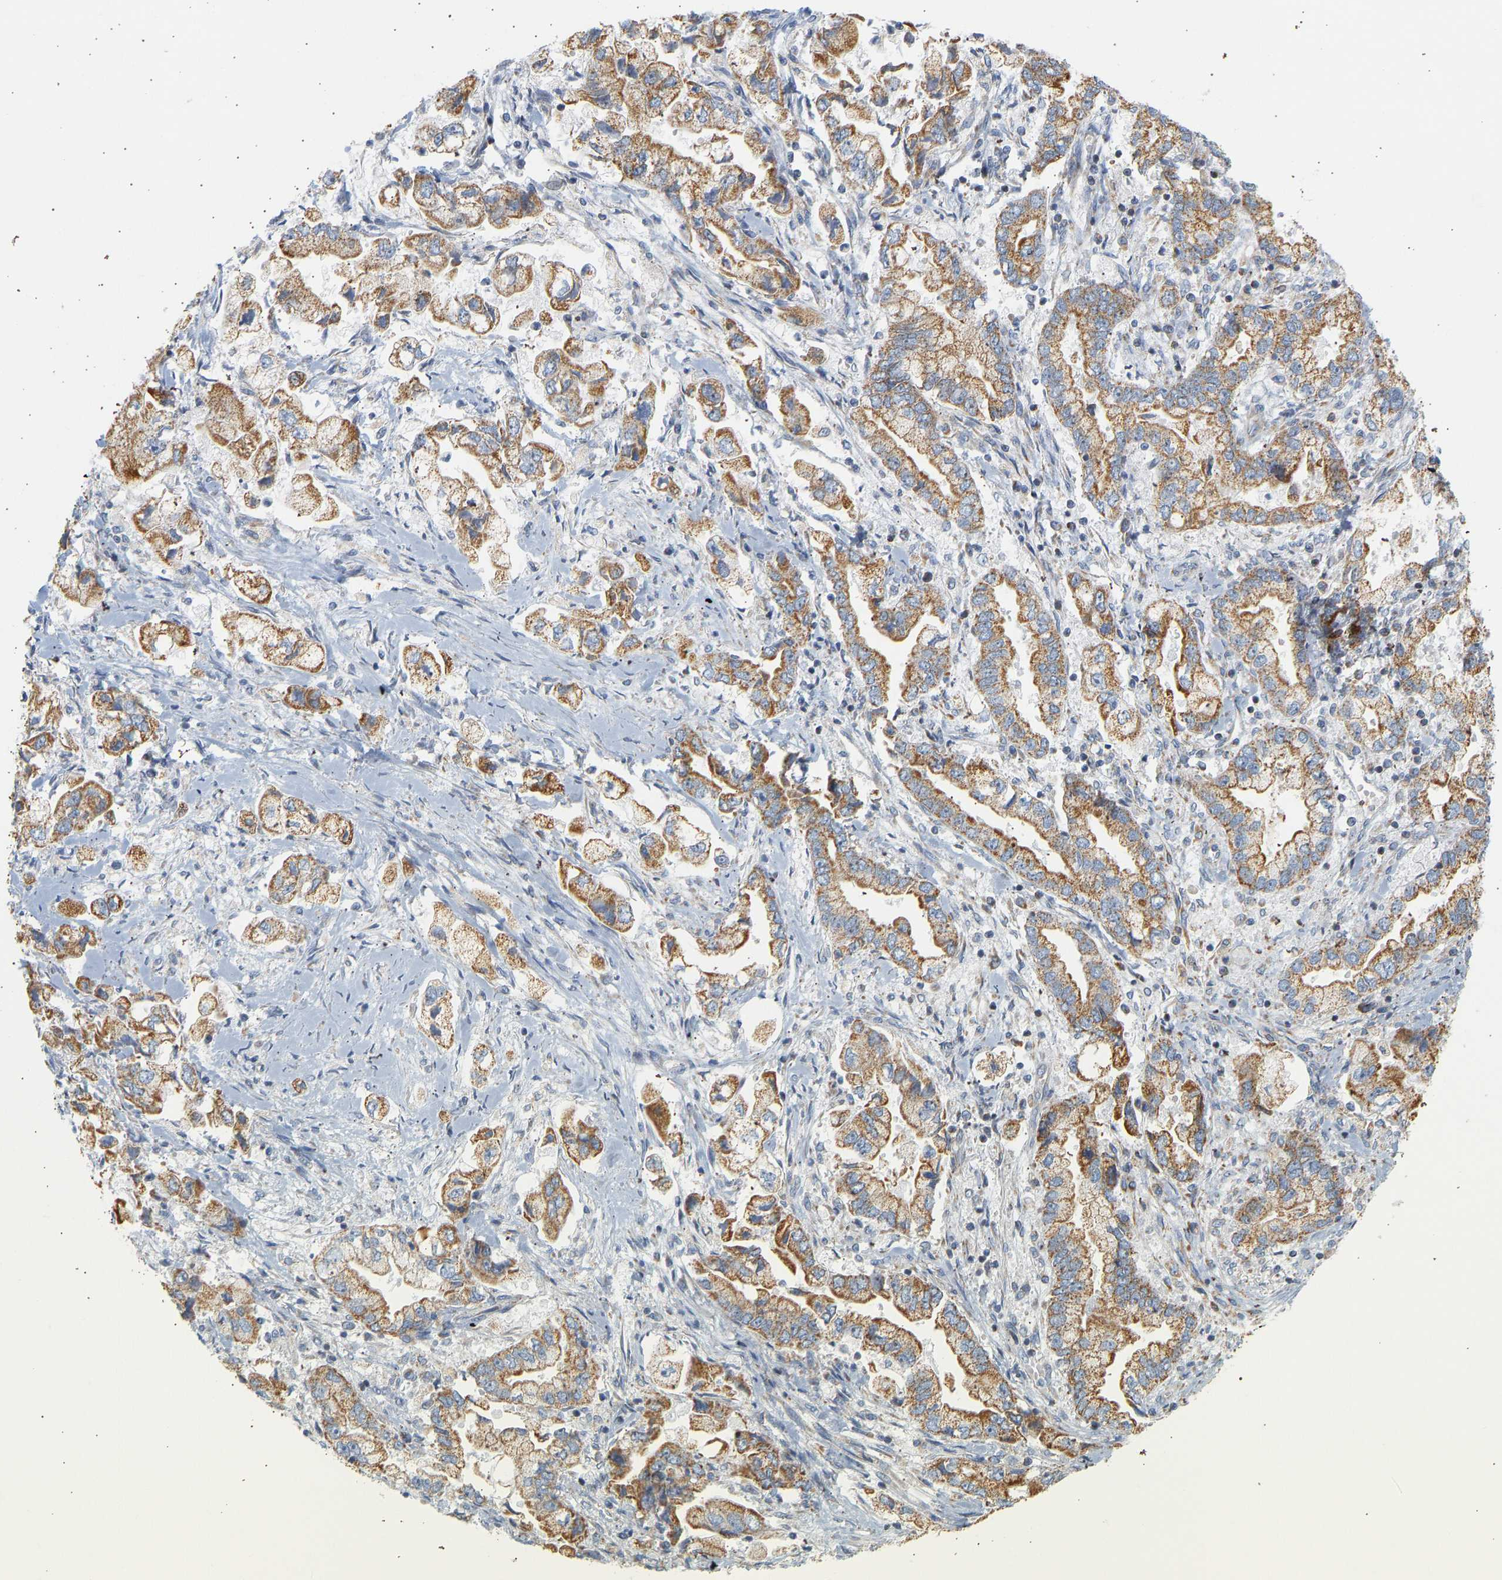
{"staining": {"intensity": "moderate", "quantity": ">75%", "location": "cytoplasmic/membranous"}, "tissue": "stomach cancer", "cell_type": "Tumor cells", "image_type": "cancer", "snomed": [{"axis": "morphology", "description": "Normal tissue, NOS"}, {"axis": "morphology", "description": "Adenocarcinoma, NOS"}, {"axis": "topography", "description": "Stomach"}], "caption": "Human adenocarcinoma (stomach) stained for a protein (brown) reveals moderate cytoplasmic/membranous positive expression in about >75% of tumor cells.", "gene": "GRPEL2", "patient": {"sex": "male", "age": 62}}